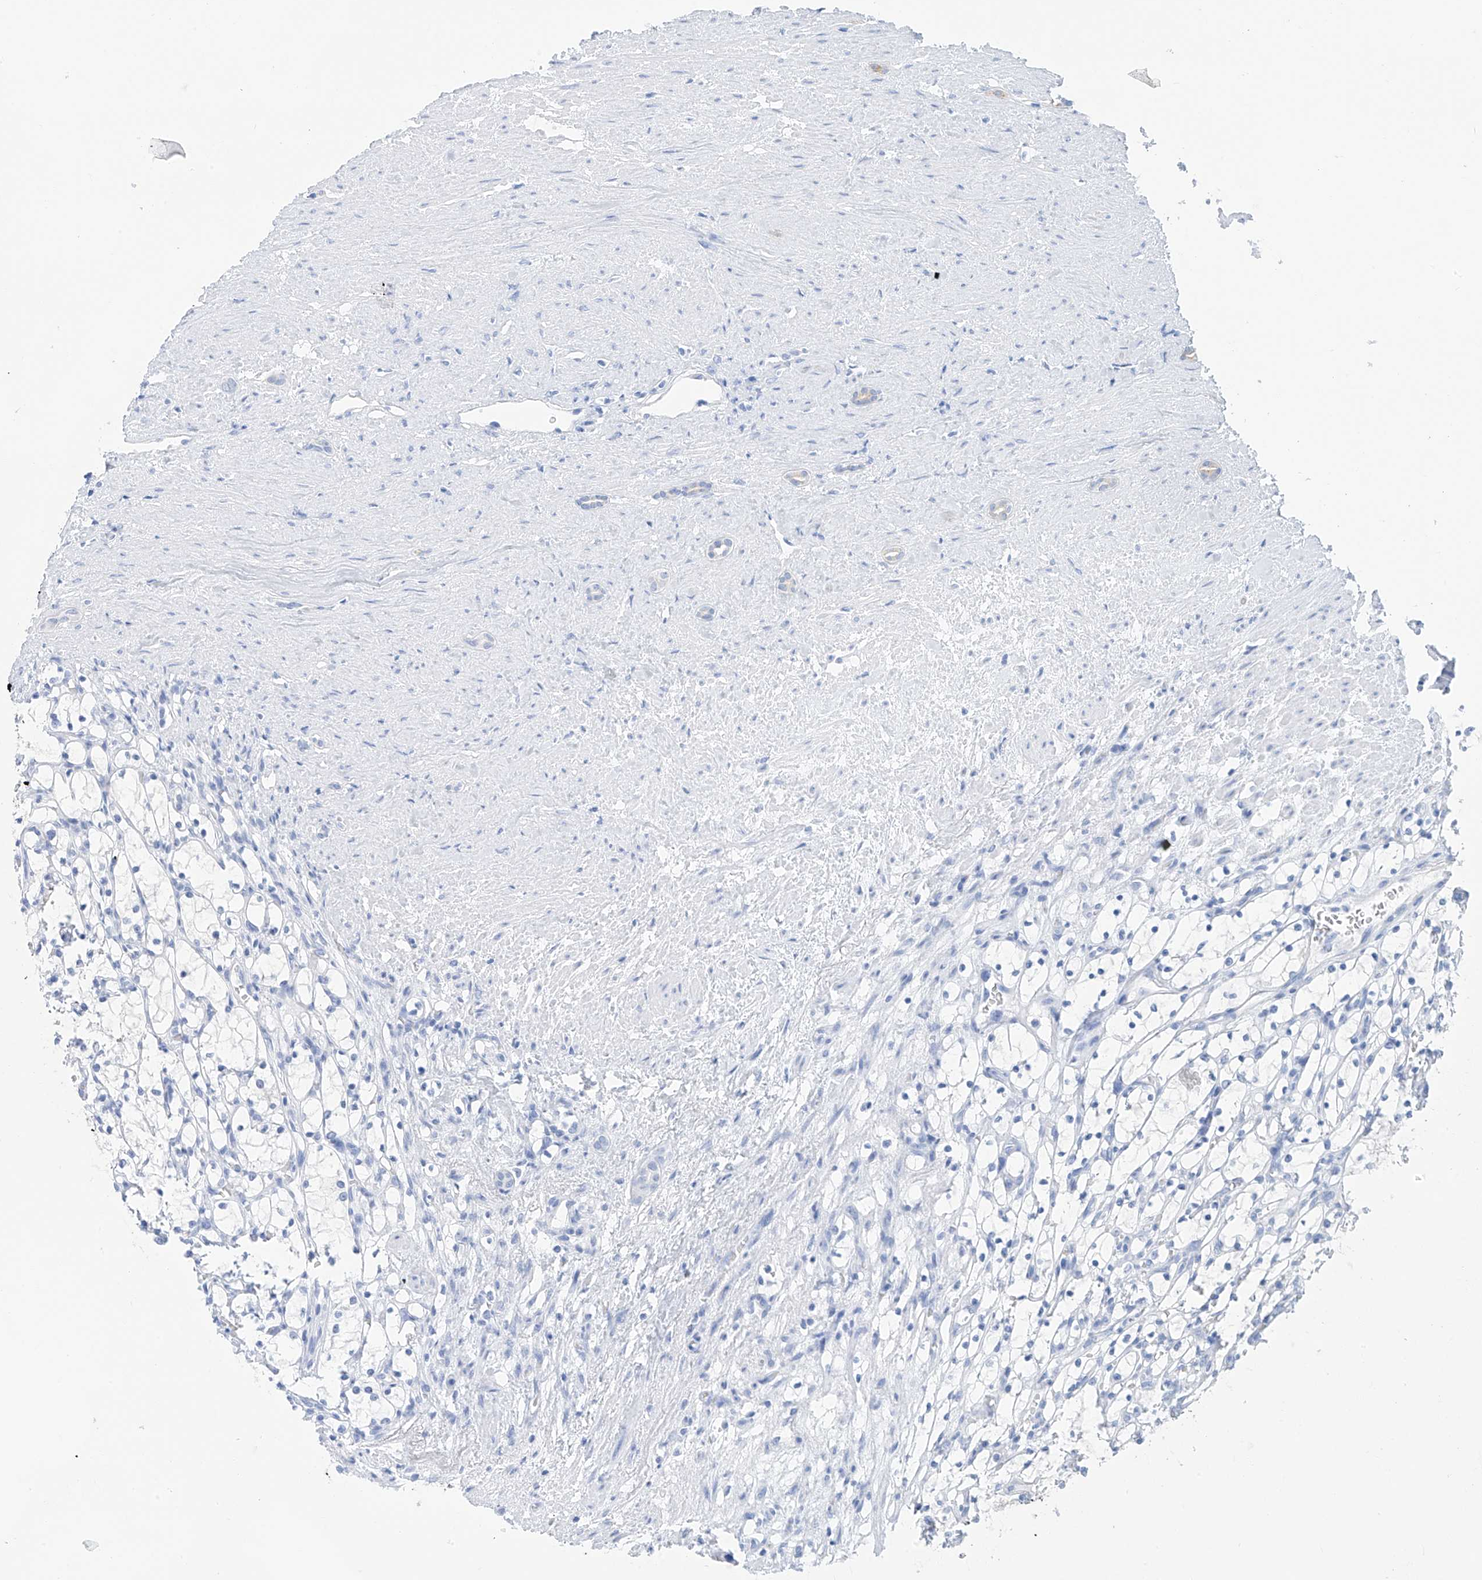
{"staining": {"intensity": "negative", "quantity": "none", "location": "none"}, "tissue": "renal cancer", "cell_type": "Tumor cells", "image_type": "cancer", "snomed": [{"axis": "morphology", "description": "Adenocarcinoma, NOS"}, {"axis": "topography", "description": "Kidney"}], "caption": "The histopathology image displays no staining of tumor cells in renal cancer (adenocarcinoma).", "gene": "PIK3C2B", "patient": {"sex": "female", "age": 69}}